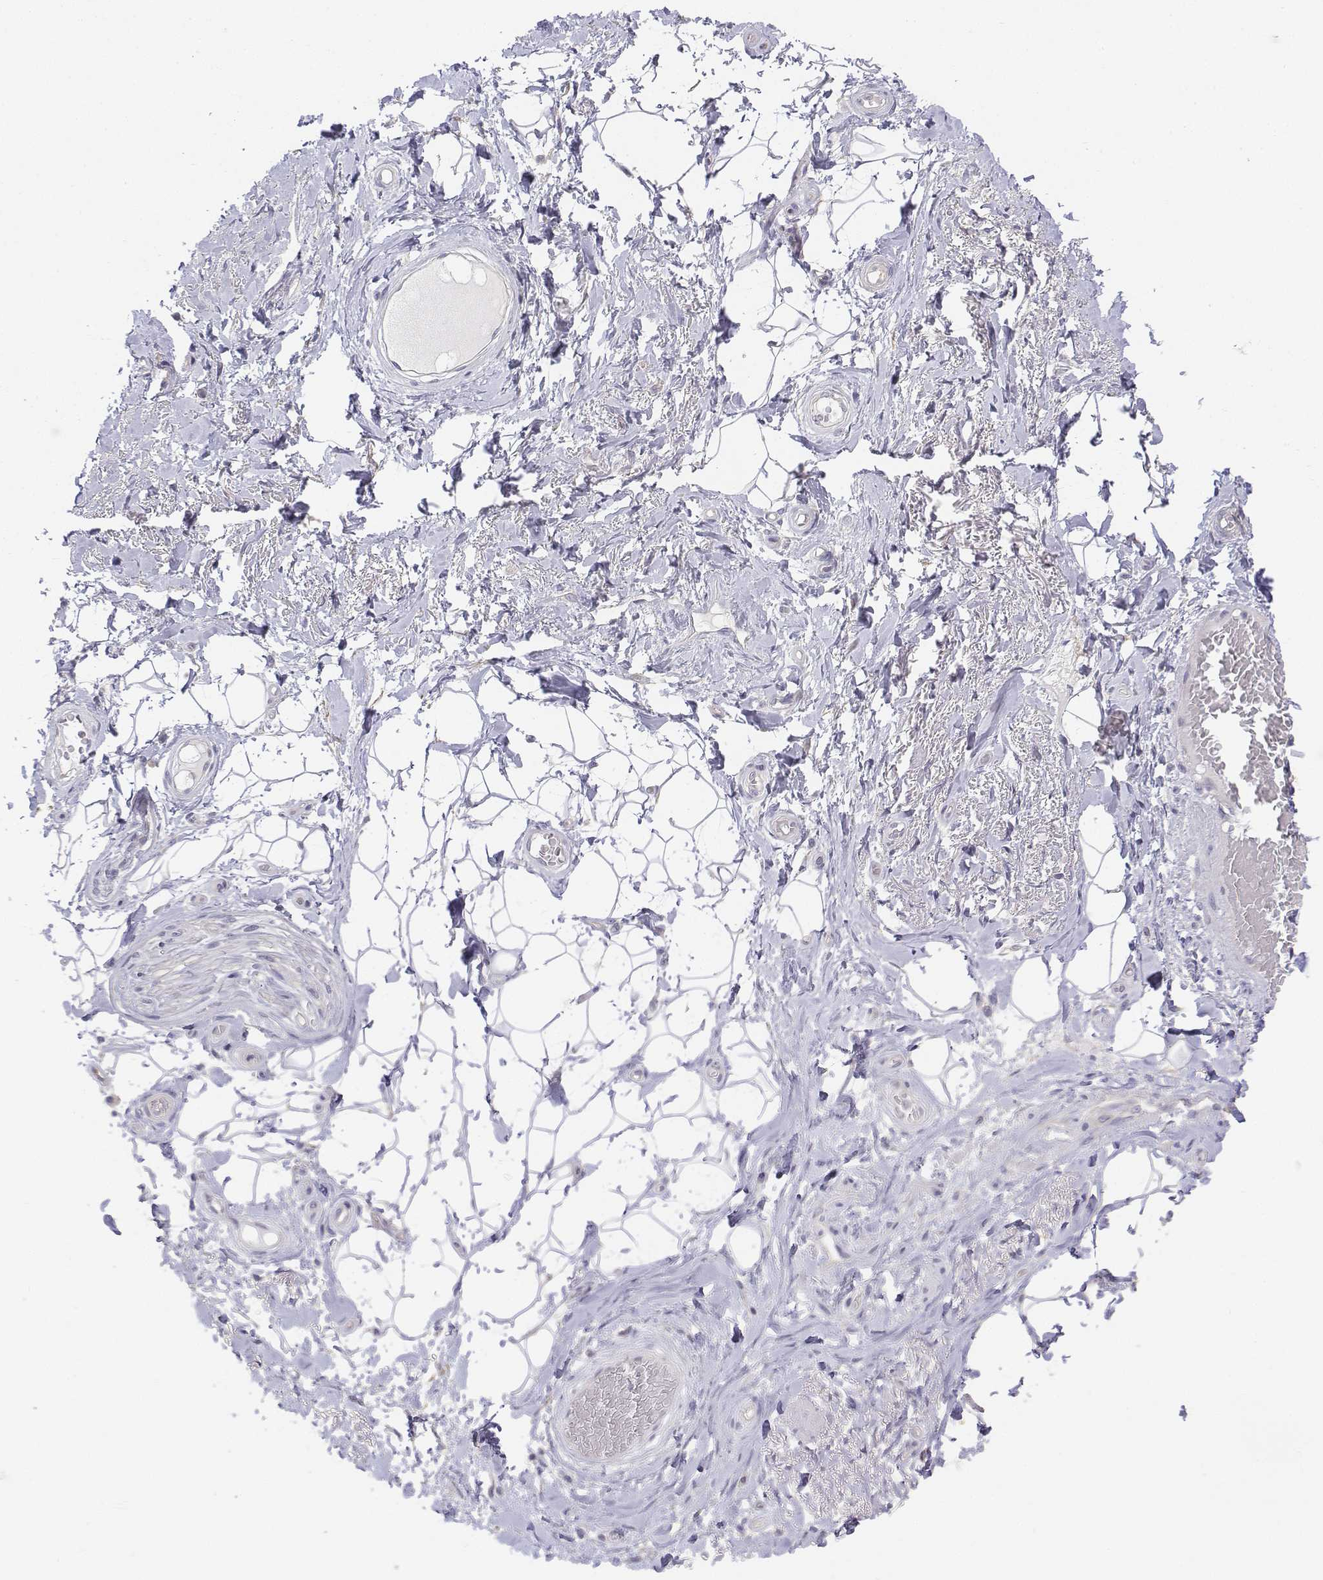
{"staining": {"intensity": "negative", "quantity": "none", "location": "none"}, "tissue": "adipose tissue", "cell_type": "Adipocytes", "image_type": "normal", "snomed": [{"axis": "morphology", "description": "Normal tissue, NOS"}, {"axis": "topography", "description": "Anal"}, {"axis": "topography", "description": "Peripheral nerve tissue"}], "caption": "DAB (3,3'-diaminobenzidine) immunohistochemical staining of benign human adipose tissue shows no significant staining in adipocytes.", "gene": "LGSN", "patient": {"sex": "male", "age": 53}}